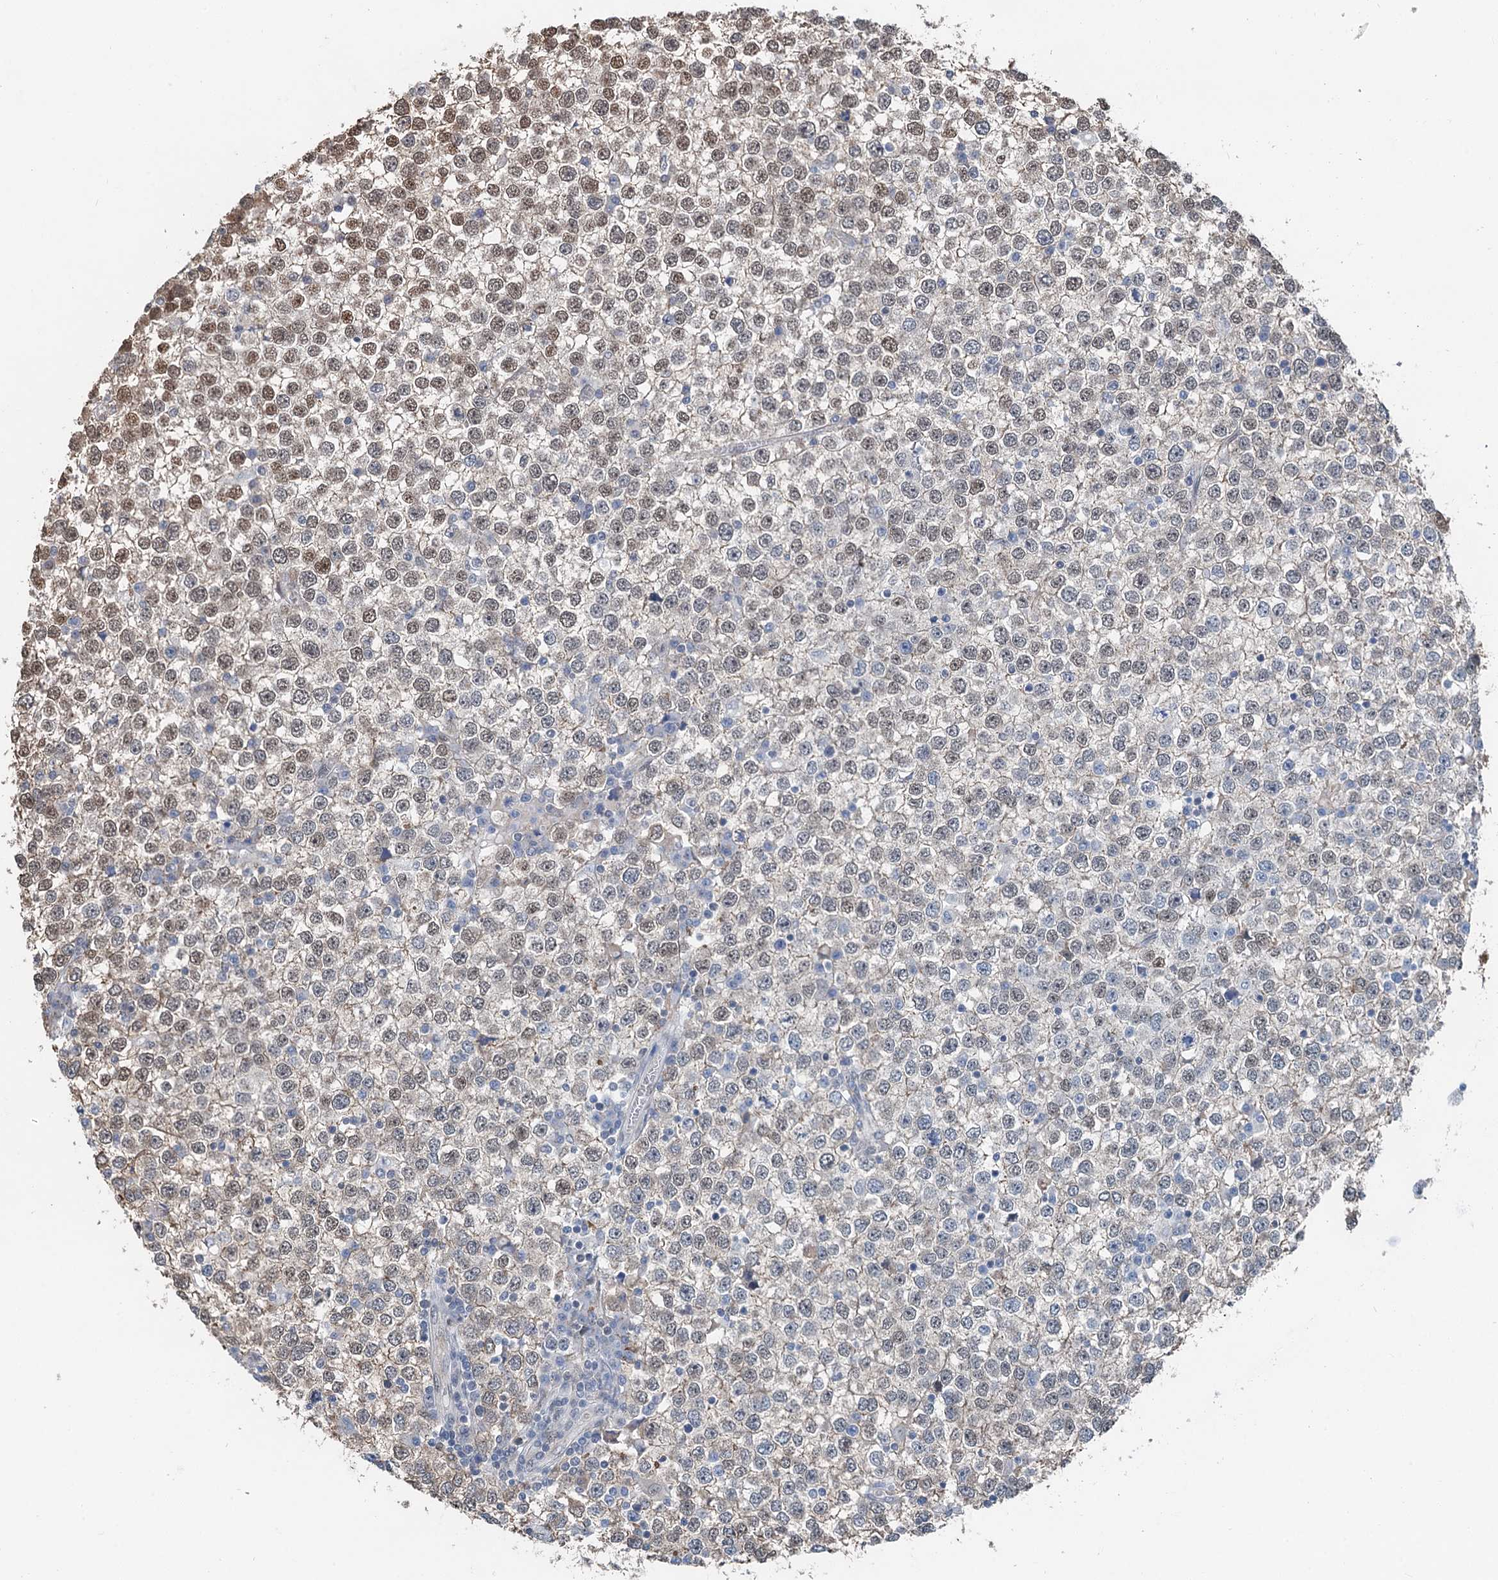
{"staining": {"intensity": "moderate", "quantity": "25%-75%", "location": "nuclear"}, "tissue": "testis cancer", "cell_type": "Tumor cells", "image_type": "cancer", "snomed": [{"axis": "morphology", "description": "Seminoma, NOS"}, {"axis": "topography", "description": "Testis"}], "caption": "Testis cancer stained for a protein (brown) exhibits moderate nuclear positive positivity in approximately 25%-75% of tumor cells.", "gene": "CFDP1", "patient": {"sex": "male", "age": 65}}